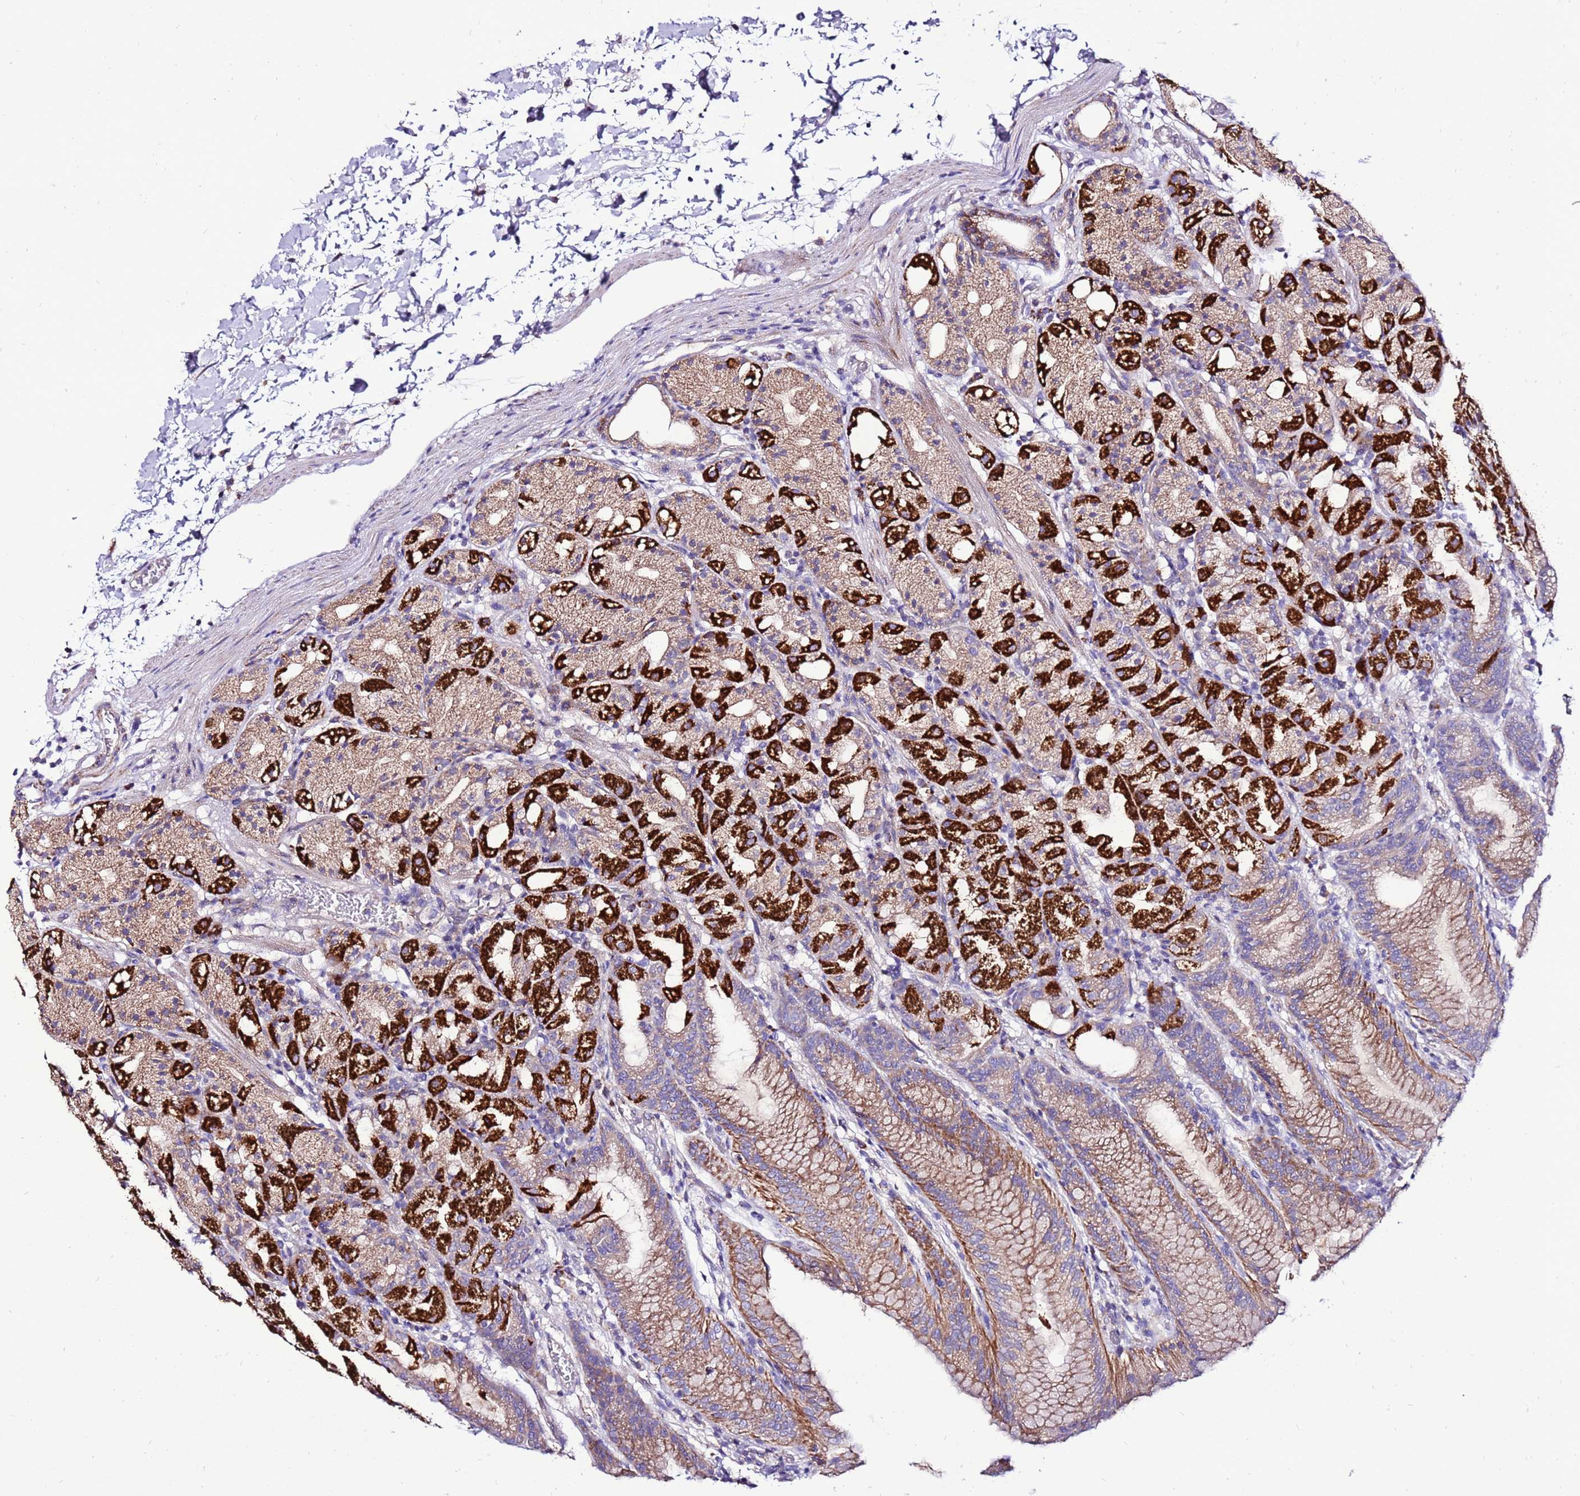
{"staining": {"intensity": "strong", "quantity": "25%-75%", "location": "cytoplasmic/membranous"}, "tissue": "stomach", "cell_type": "Glandular cells", "image_type": "normal", "snomed": [{"axis": "morphology", "description": "Normal tissue, NOS"}, {"axis": "topography", "description": "Stomach, upper"}], "caption": "The image displays immunohistochemical staining of normal stomach. There is strong cytoplasmic/membranous staining is present in about 25%-75% of glandular cells.", "gene": "TMEM106C", "patient": {"sex": "male", "age": 48}}